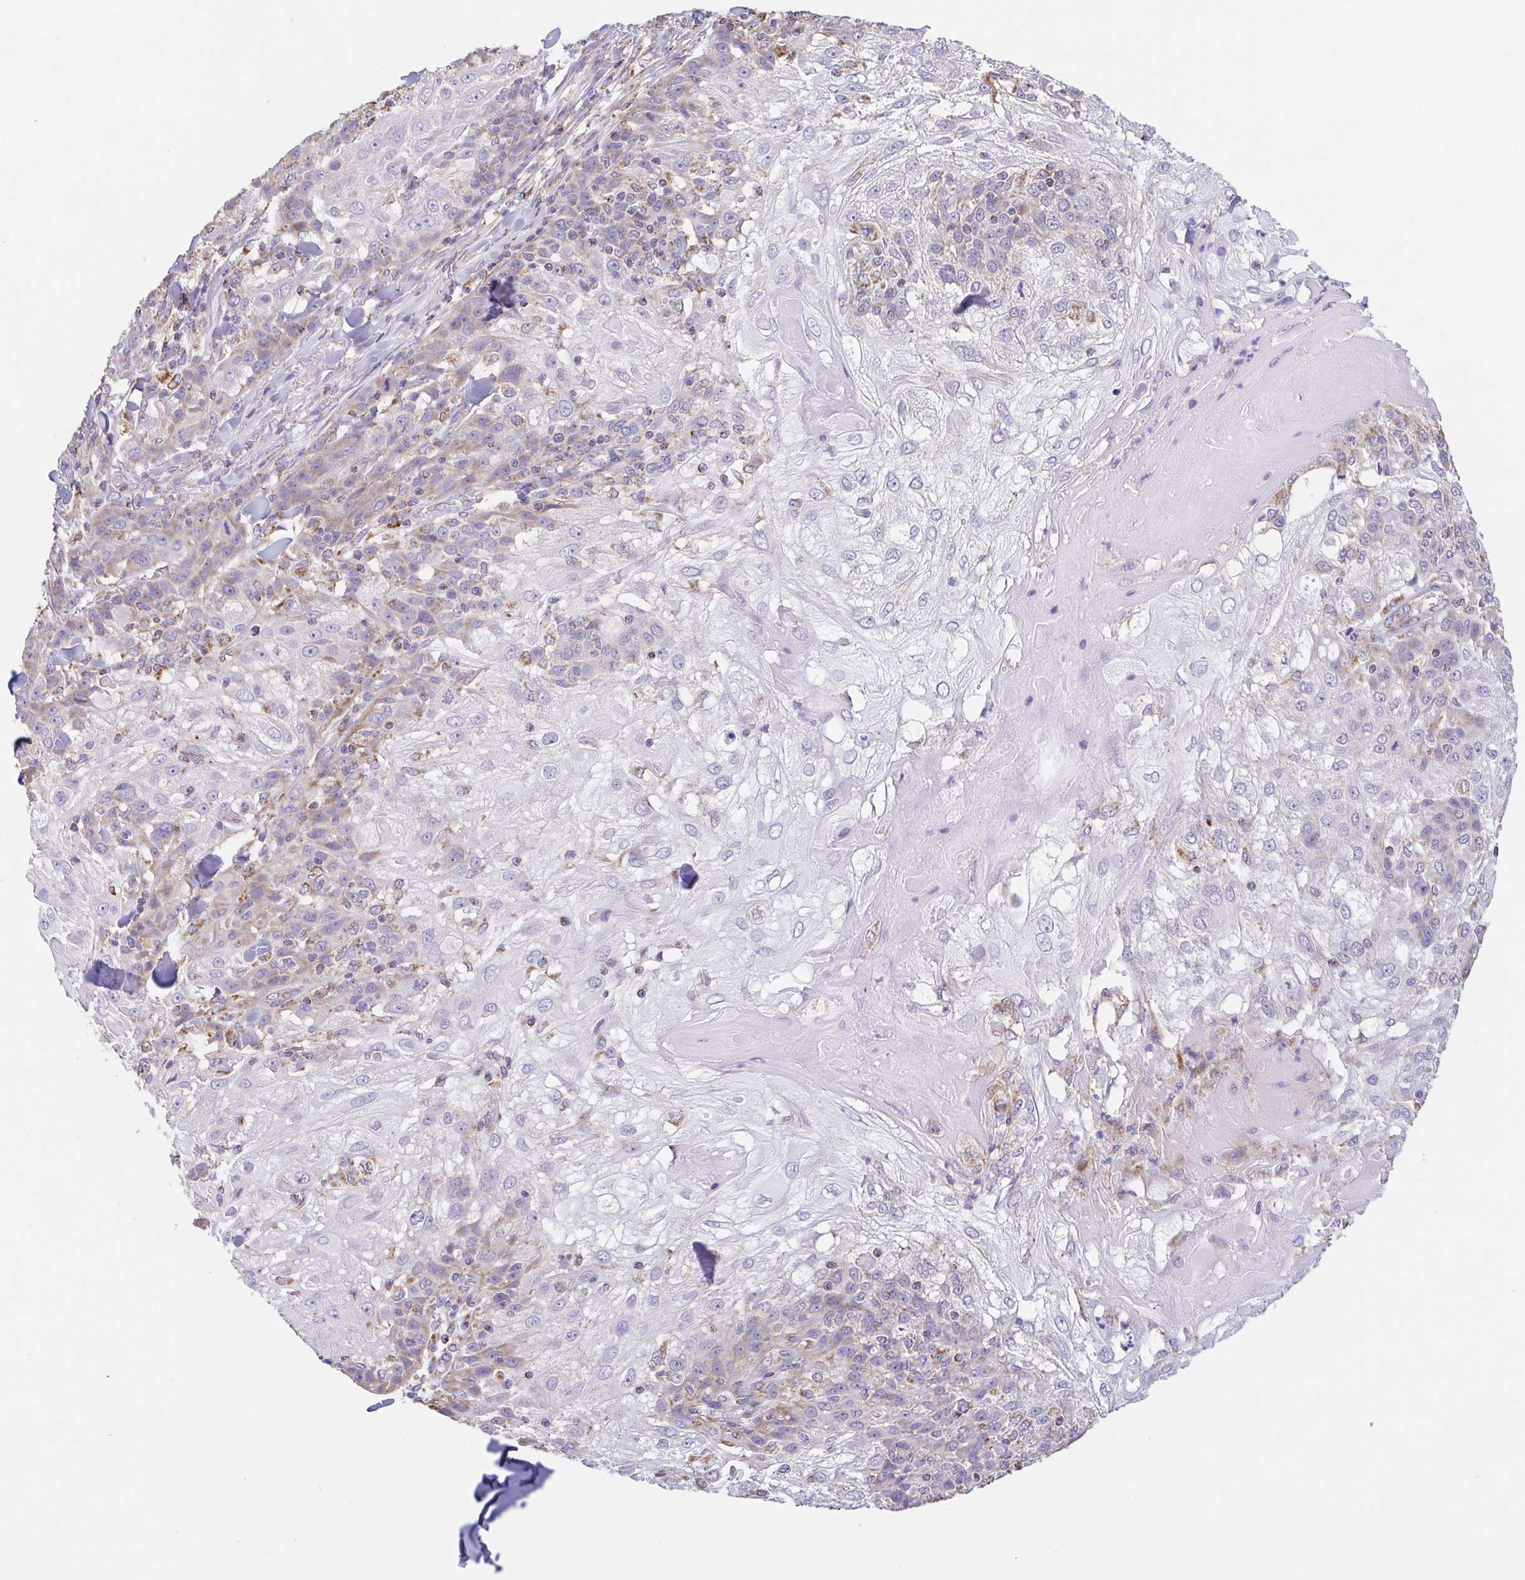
{"staining": {"intensity": "weak", "quantity": "25%-75%", "location": "cytoplasmic/membranous"}, "tissue": "skin cancer", "cell_type": "Tumor cells", "image_type": "cancer", "snomed": [{"axis": "morphology", "description": "Normal tissue, NOS"}, {"axis": "morphology", "description": "Squamous cell carcinoma, NOS"}, {"axis": "topography", "description": "Skin"}], "caption": "The image shows immunohistochemical staining of skin cancer. There is weak cytoplasmic/membranous expression is present in approximately 25%-75% of tumor cells. Using DAB (3,3'-diaminobenzidine) (brown) and hematoxylin (blue) stains, captured at high magnification using brightfield microscopy.", "gene": "GINM1", "patient": {"sex": "female", "age": 83}}